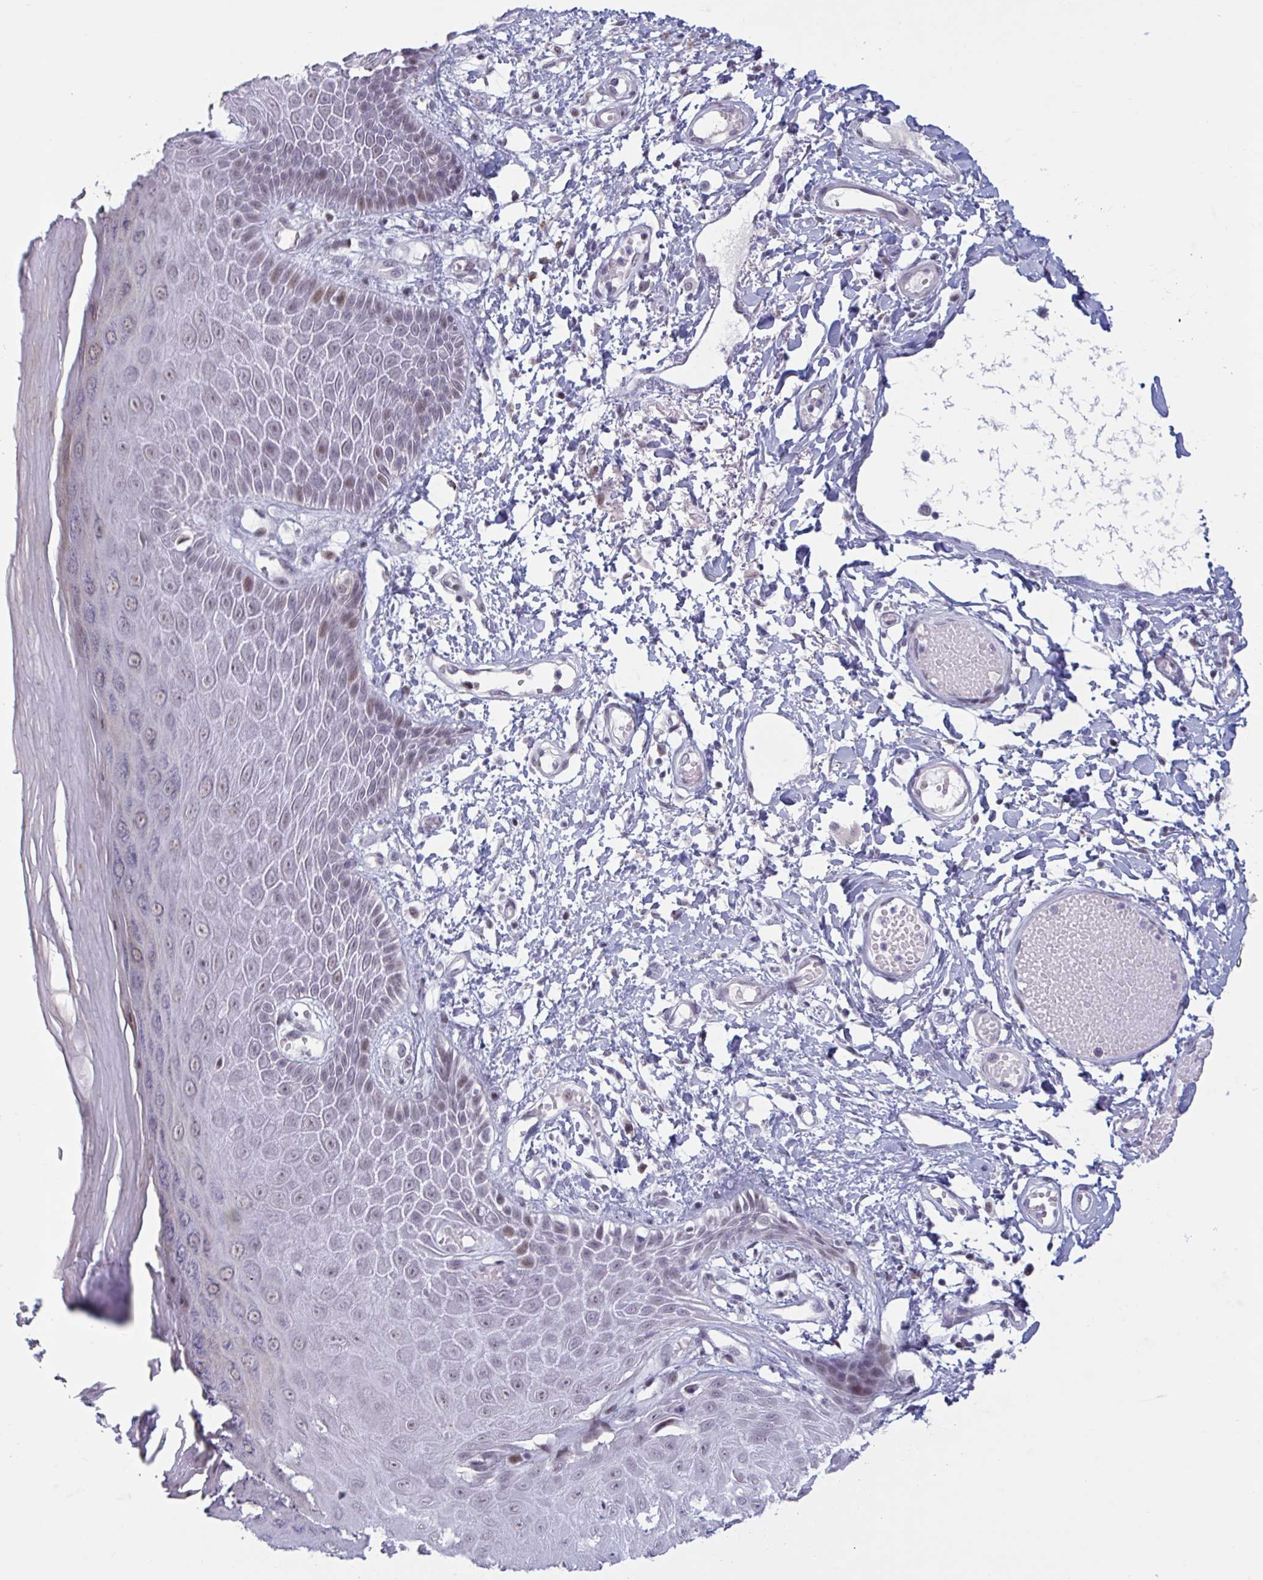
{"staining": {"intensity": "moderate", "quantity": "<25%", "location": "nuclear"}, "tissue": "skin", "cell_type": "Epidermal cells", "image_type": "normal", "snomed": [{"axis": "morphology", "description": "Normal tissue, NOS"}, {"axis": "topography", "description": "Anal"}, {"axis": "topography", "description": "Peripheral nerve tissue"}], "caption": "Immunohistochemistry (IHC) photomicrograph of normal skin stained for a protein (brown), which exhibits low levels of moderate nuclear expression in approximately <25% of epidermal cells.", "gene": "HSD17B6", "patient": {"sex": "male", "age": 78}}